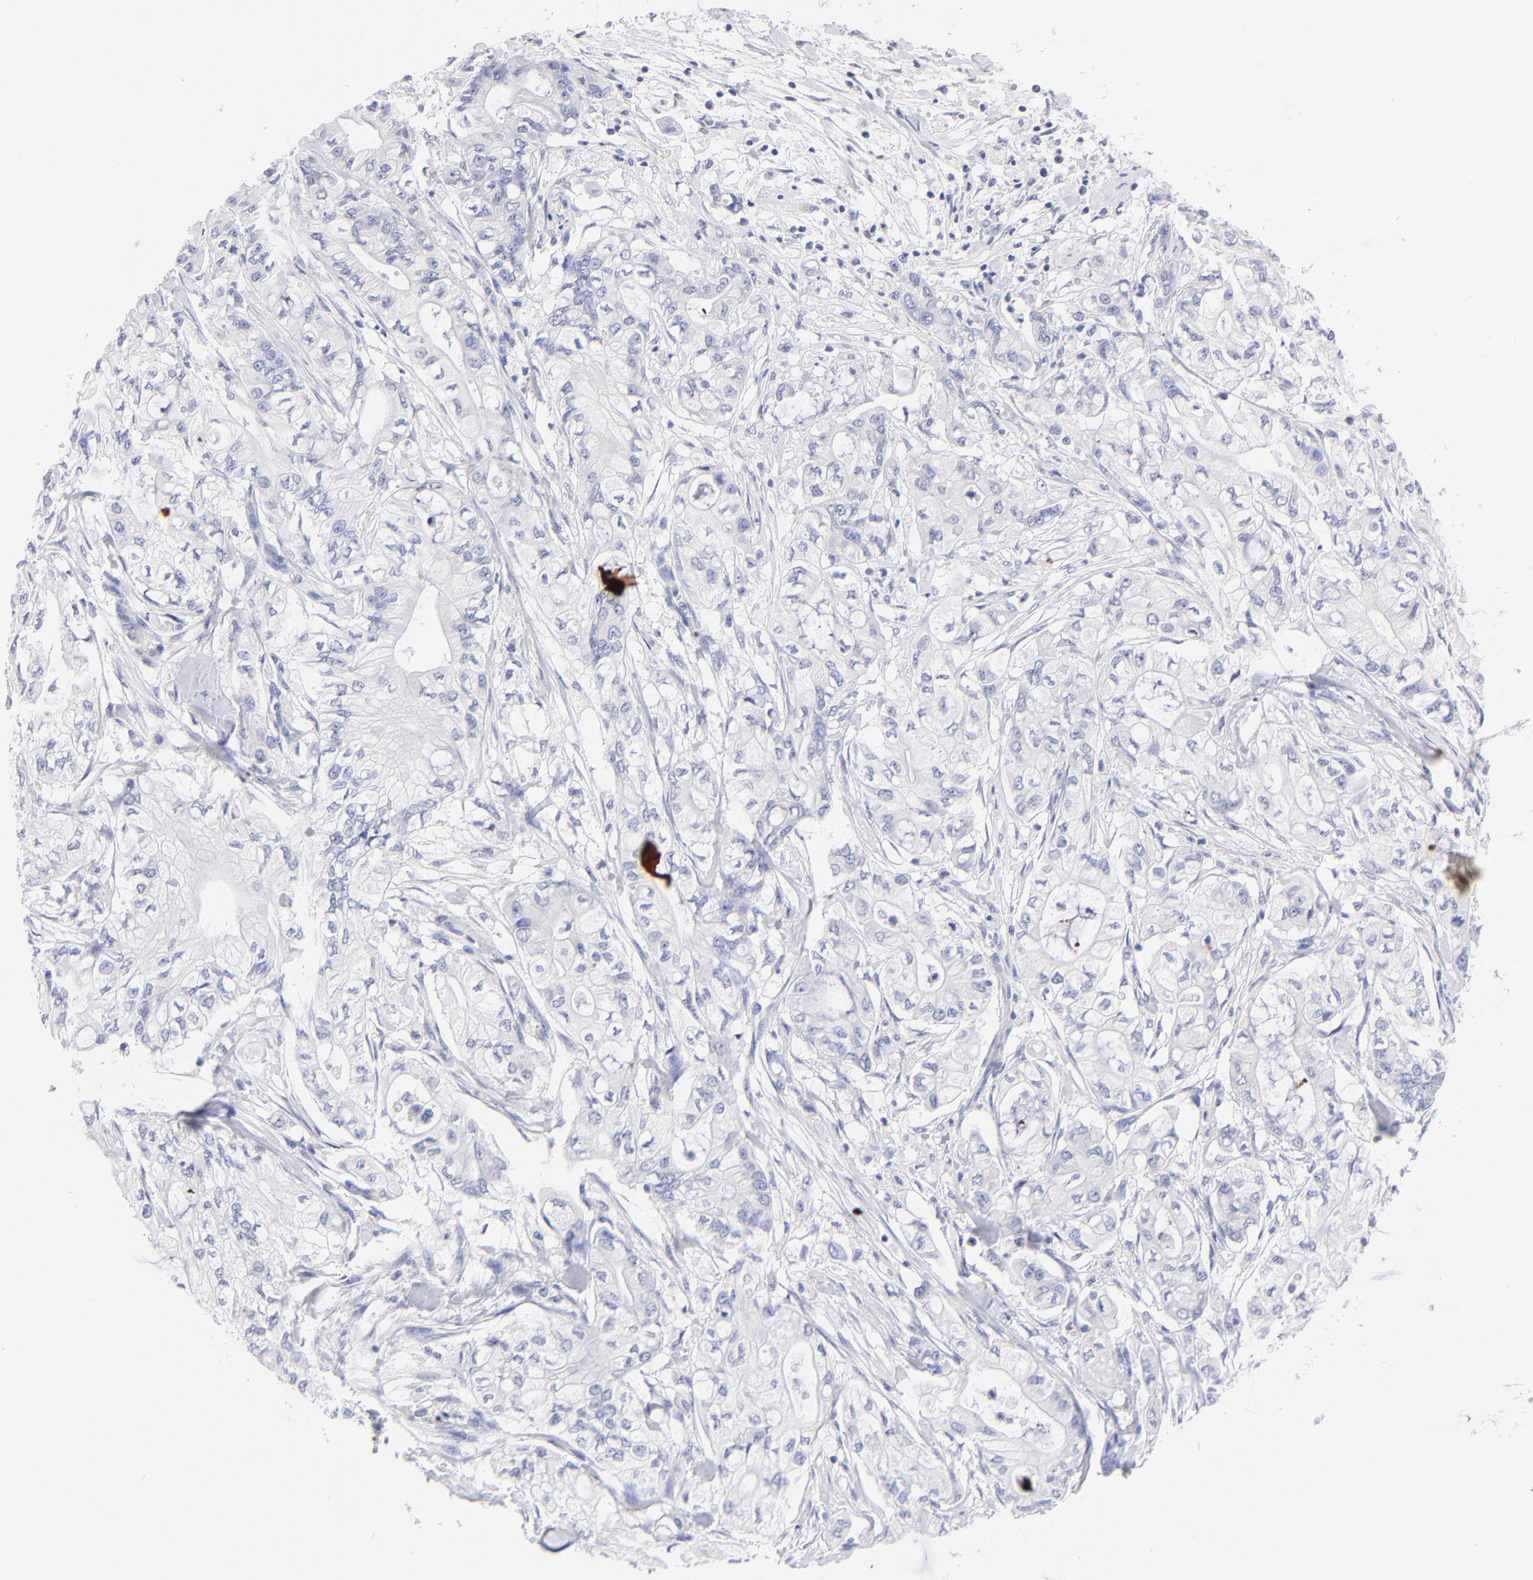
{"staining": {"intensity": "negative", "quantity": "none", "location": "none"}, "tissue": "pancreatic cancer", "cell_type": "Tumor cells", "image_type": "cancer", "snomed": [{"axis": "morphology", "description": "Adenocarcinoma, NOS"}, {"axis": "topography", "description": "Pancreas"}], "caption": "The image displays no significant staining in tumor cells of pancreatic cancer.", "gene": "HORMAD2", "patient": {"sex": "male", "age": 79}}